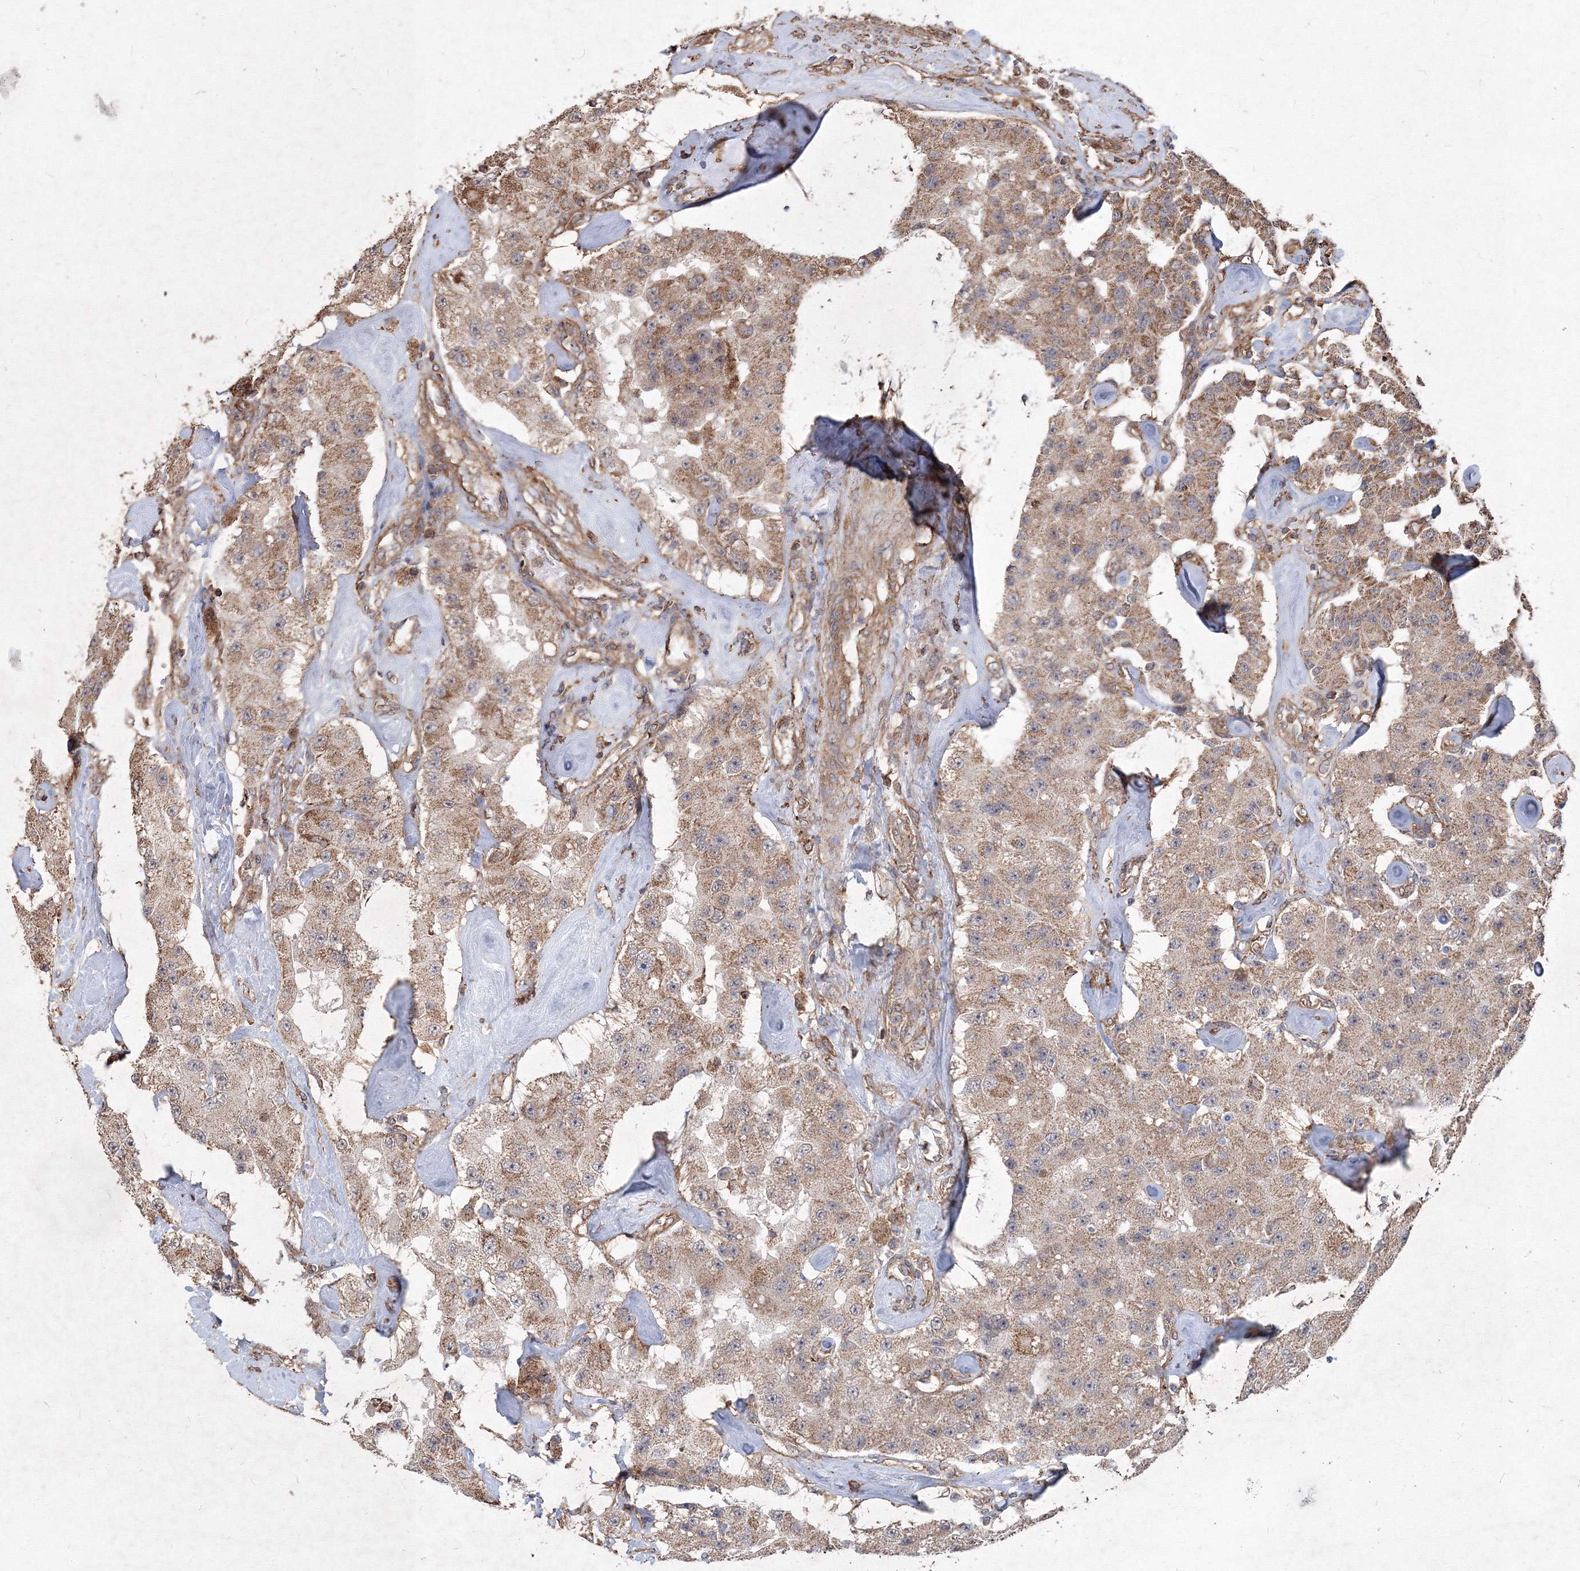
{"staining": {"intensity": "moderate", "quantity": ">75%", "location": "cytoplasmic/membranous"}, "tissue": "carcinoid", "cell_type": "Tumor cells", "image_type": "cancer", "snomed": [{"axis": "morphology", "description": "Carcinoid, malignant, NOS"}, {"axis": "topography", "description": "Pancreas"}], "caption": "Immunohistochemistry of human carcinoid exhibits medium levels of moderate cytoplasmic/membranous expression in approximately >75% of tumor cells. (Brightfield microscopy of DAB IHC at high magnification).", "gene": "TMEM139", "patient": {"sex": "male", "age": 41}}